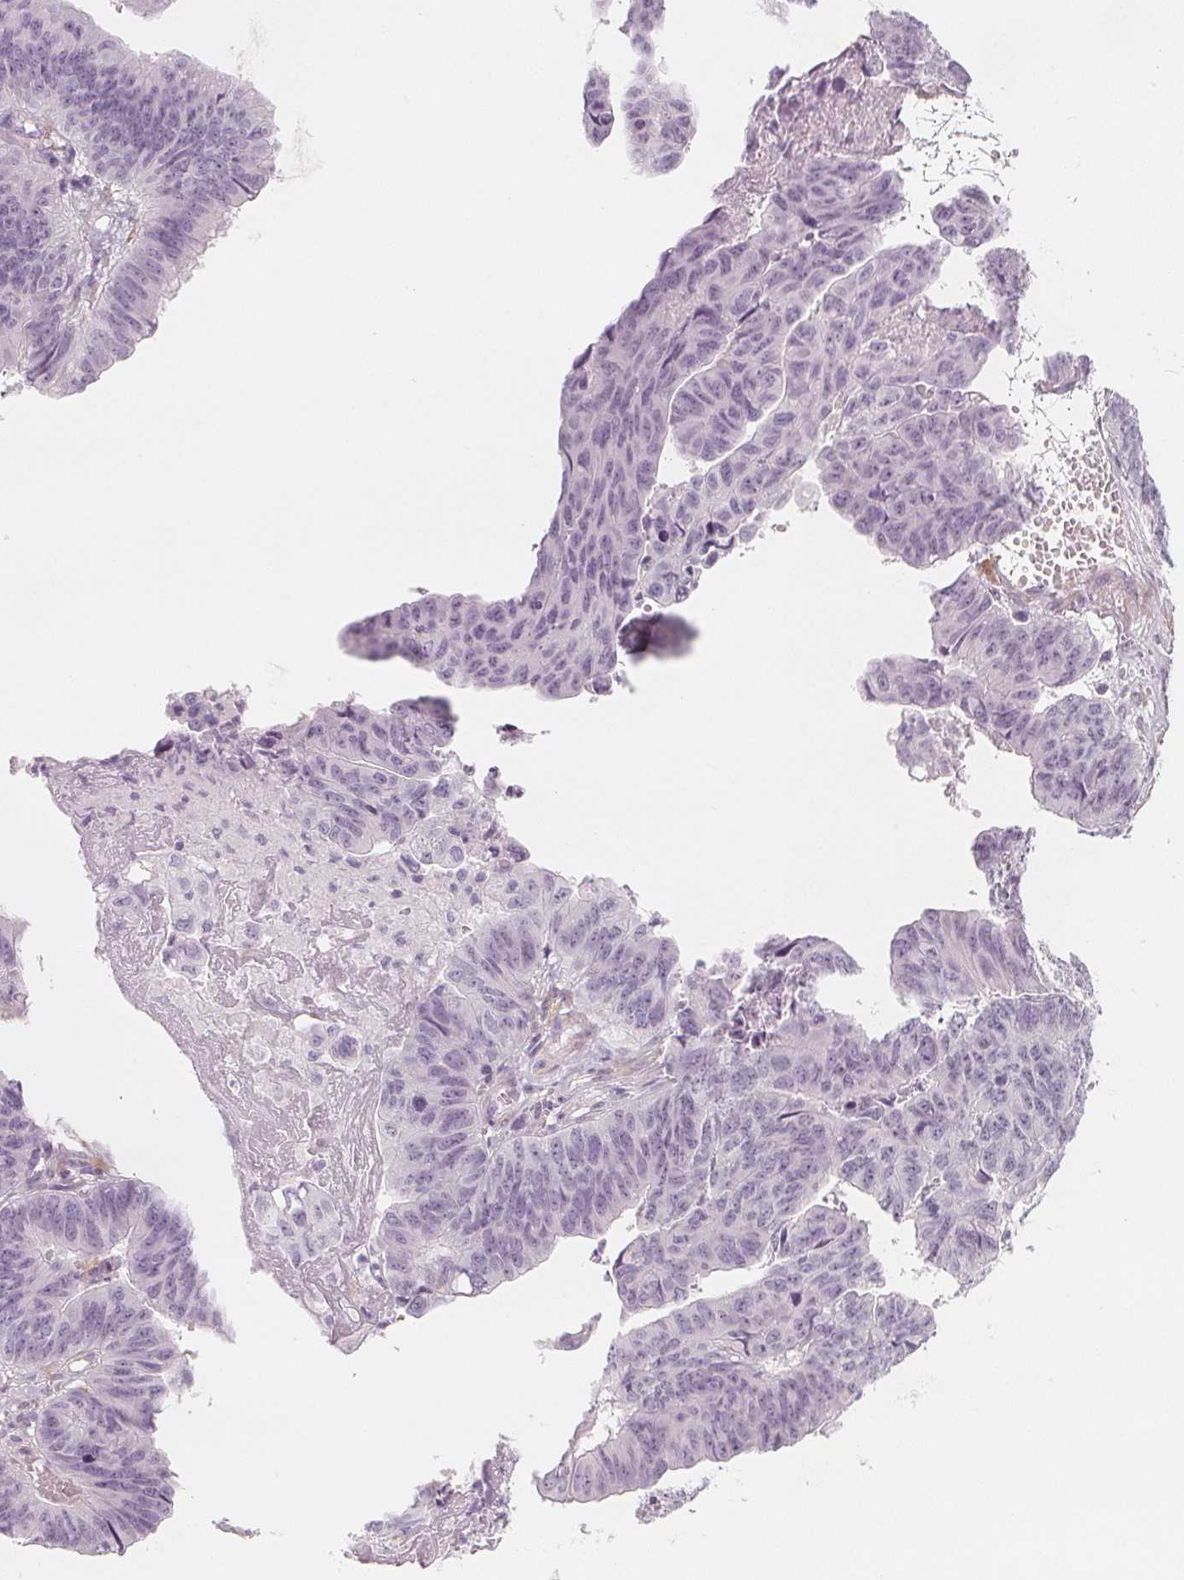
{"staining": {"intensity": "negative", "quantity": "none", "location": "none"}, "tissue": "stomach cancer", "cell_type": "Tumor cells", "image_type": "cancer", "snomed": [{"axis": "morphology", "description": "Adenocarcinoma, NOS"}, {"axis": "topography", "description": "Stomach, lower"}], "caption": "DAB (3,3'-diaminobenzidine) immunohistochemical staining of stomach cancer demonstrates no significant positivity in tumor cells. (DAB (3,3'-diaminobenzidine) immunohistochemistry (IHC), high magnification).", "gene": "MAP1A", "patient": {"sex": "male", "age": 77}}